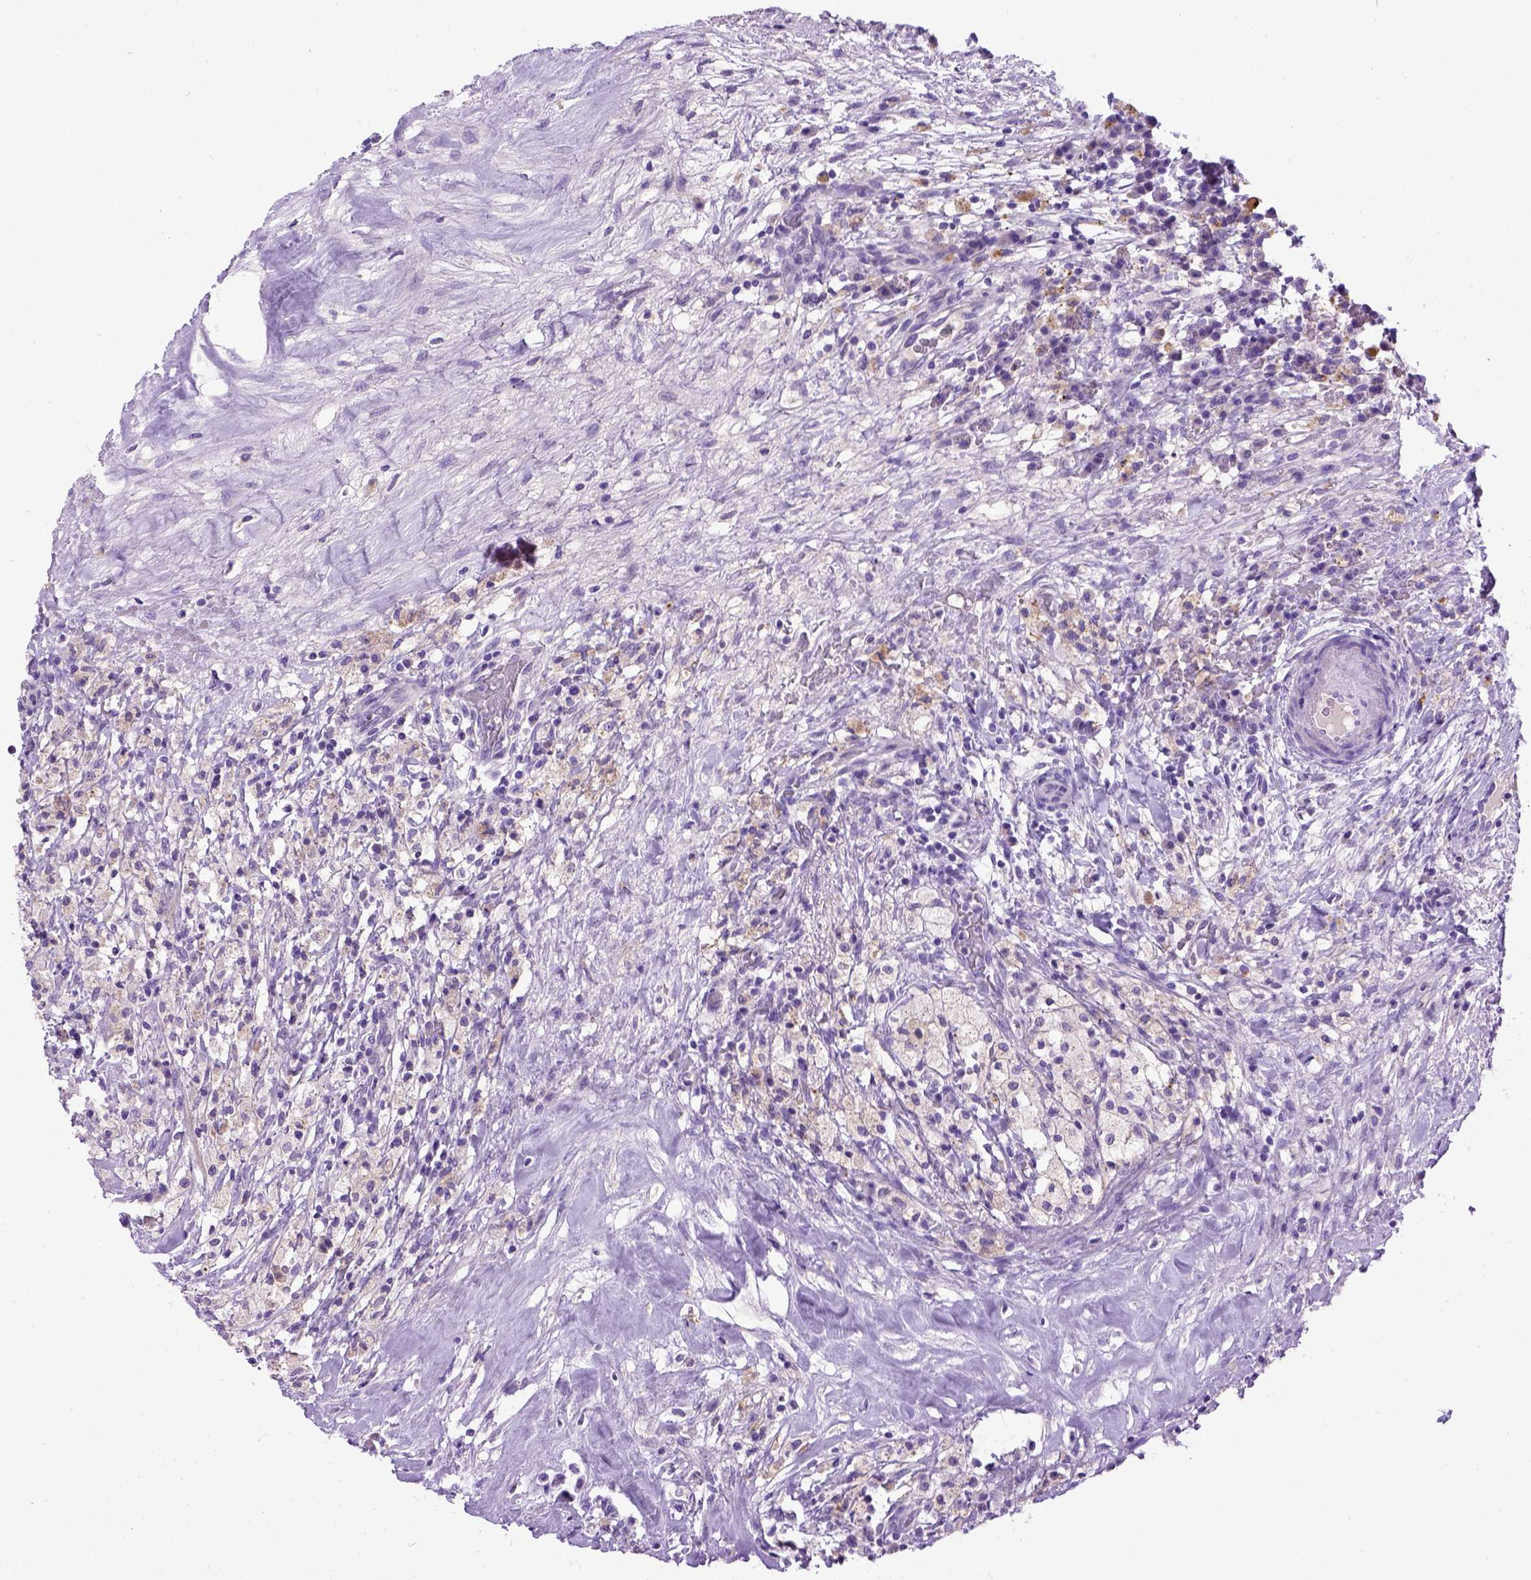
{"staining": {"intensity": "negative", "quantity": "none", "location": "none"}, "tissue": "testis cancer", "cell_type": "Tumor cells", "image_type": "cancer", "snomed": [{"axis": "morphology", "description": "Necrosis, NOS"}, {"axis": "morphology", "description": "Carcinoma, Embryonal, NOS"}, {"axis": "topography", "description": "Testis"}], "caption": "Immunohistochemistry (IHC) of testis cancer (embryonal carcinoma) shows no expression in tumor cells.", "gene": "CDH1", "patient": {"sex": "male", "age": 19}}